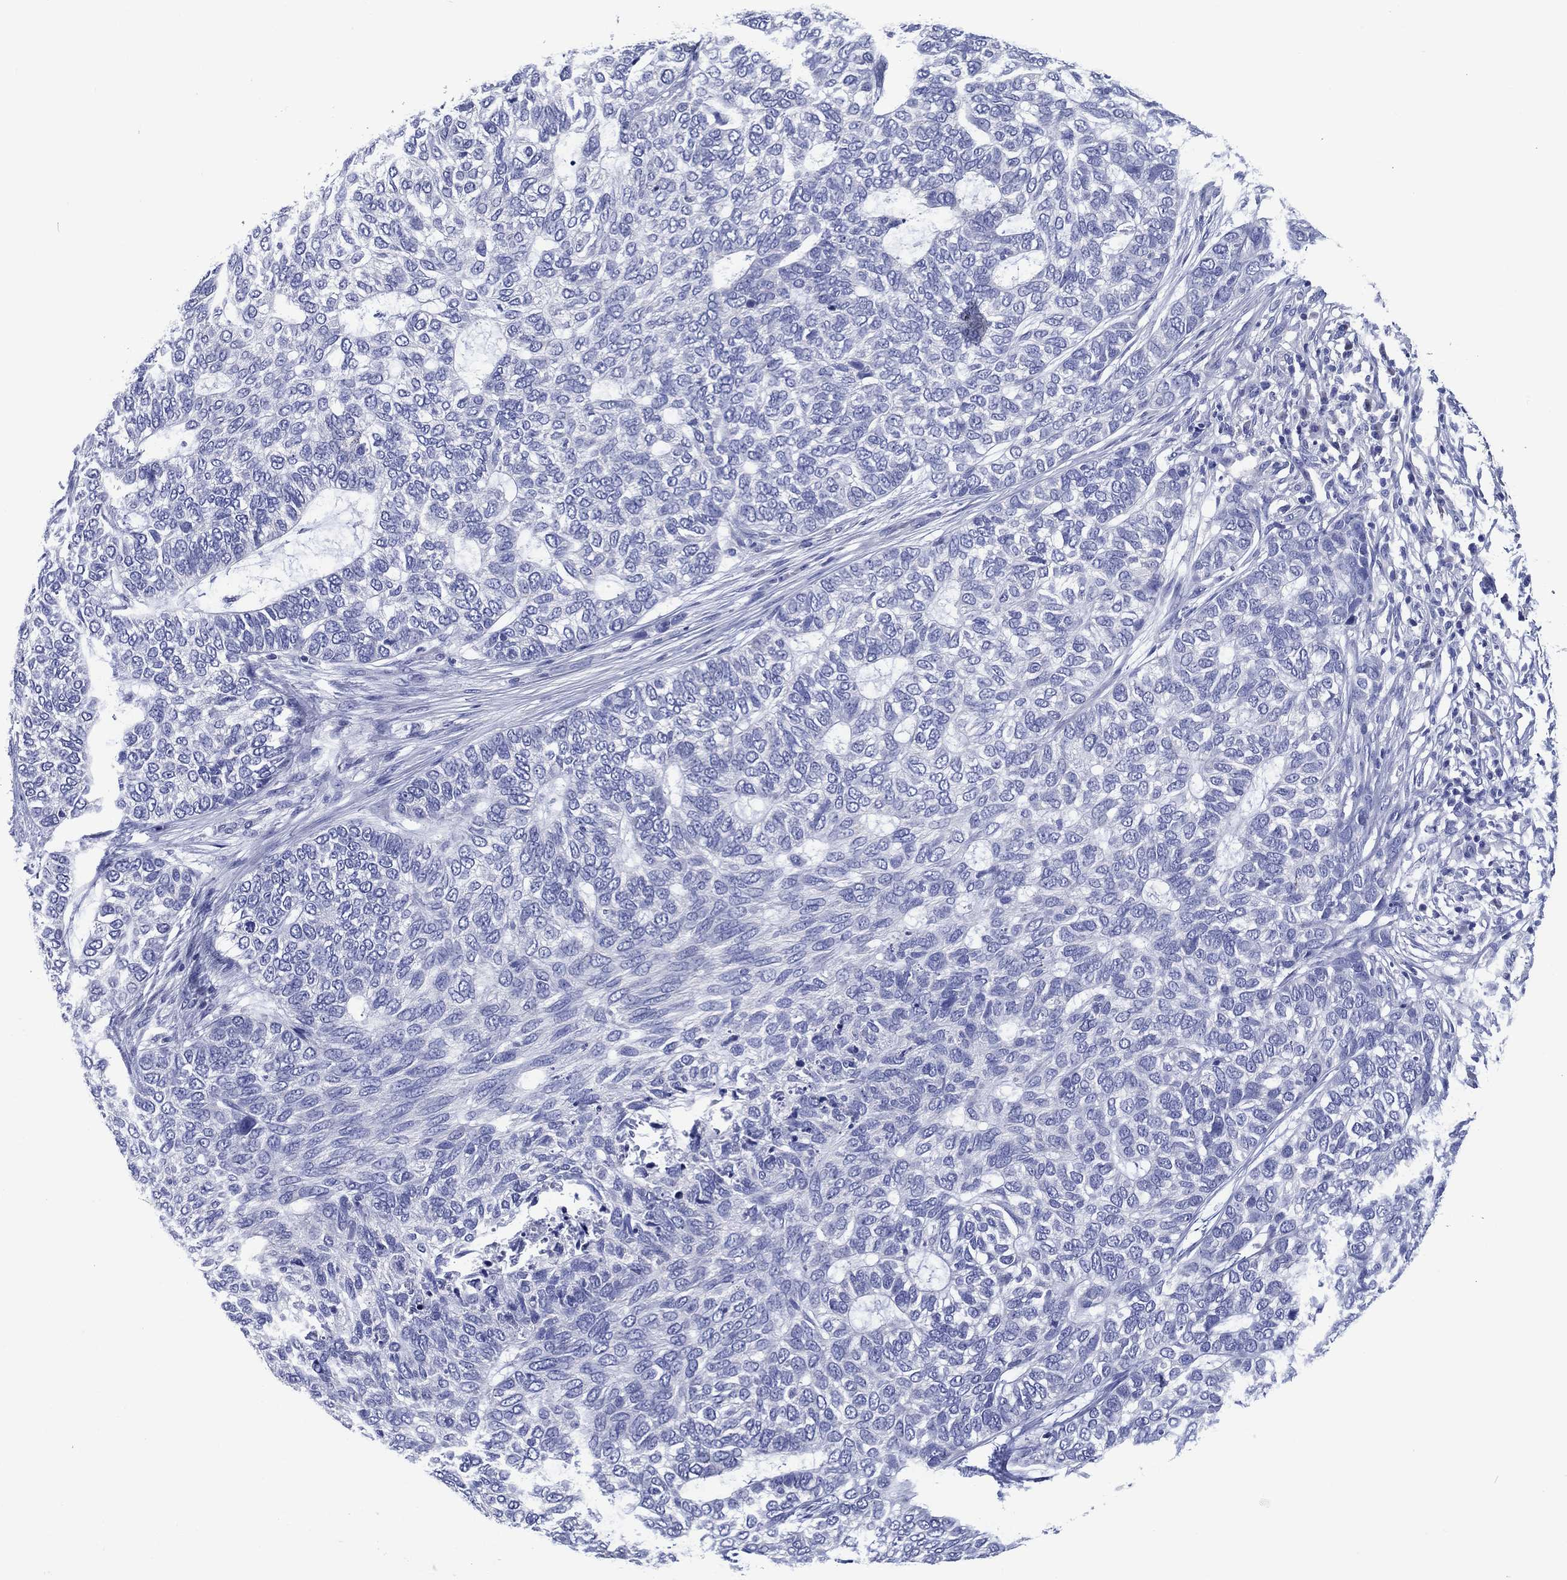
{"staining": {"intensity": "negative", "quantity": "none", "location": "none"}, "tissue": "skin cancer", "cell_type": "Tumor cells", "image_type": "cancer", "snomed": [{"axis": "morphology", "description": "Basal cell carcinoma"}, {"axis": "topography", "description": "Skin"}], "caption": "Tumor cells are negative for protein expression in human skin cancer.", "gene": "ACE2", "patient": {"sex": "female", "age": 65}}